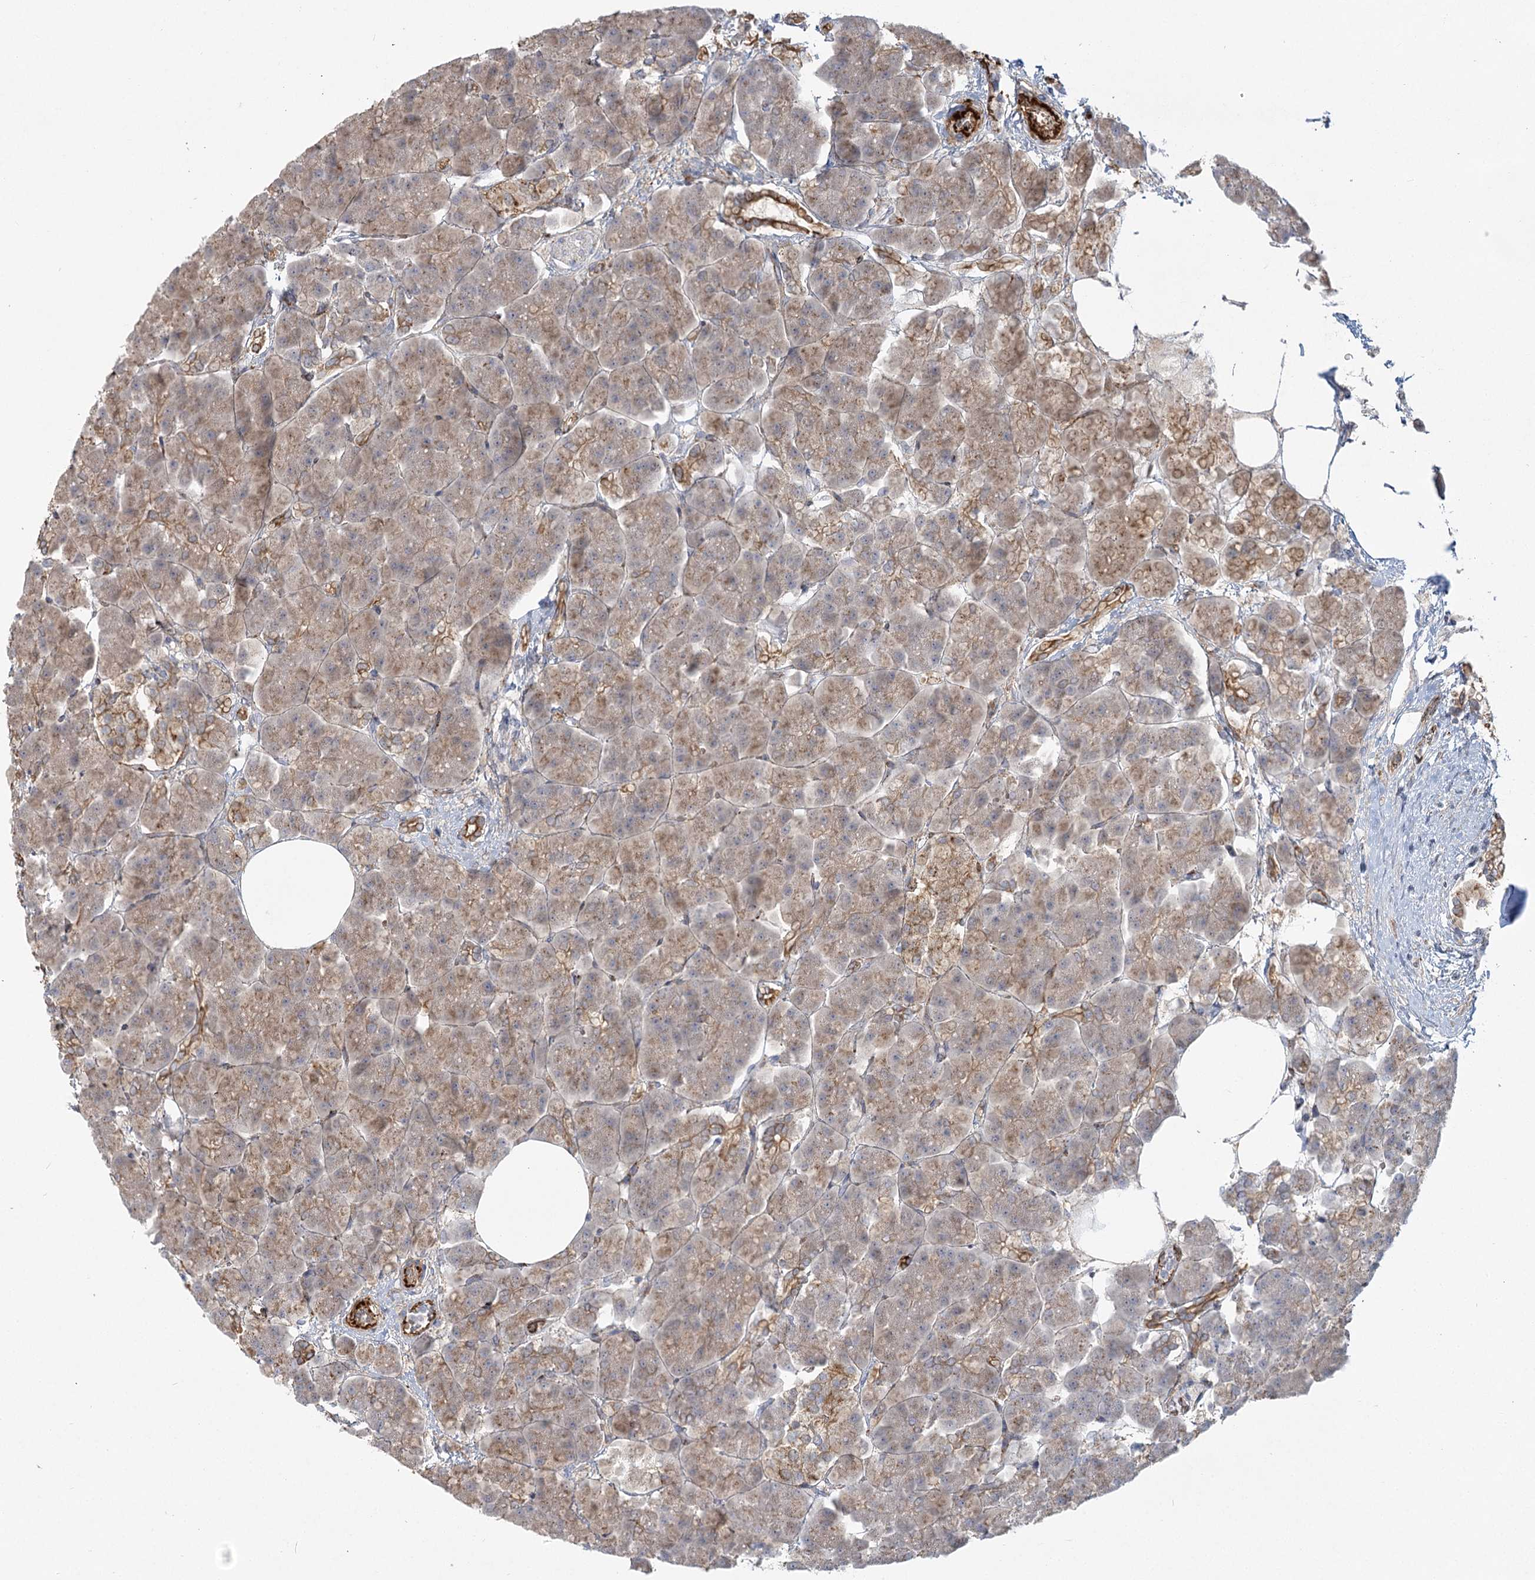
{"staining": {"intensity": "moderate", "quantity": "25%-75%", "location": "cytoplasmic/membranous"}, "tissue": "pancreas", "cell_type": "Exocrine glandular cells", "image_type": "normal", "snomed": [{"axis": "morphology", "description": "Normal tissue, NOS"}, {"axis": "topography", "description": "Pancreas"}], "caption": "A brown stain highlights moderate cytoplasmic/membranous positivity of a protein in exocrine glandular cells of normal pancreas.", "gene": "KBTBD4", "patient": {"sex": "female", "age": 70}}